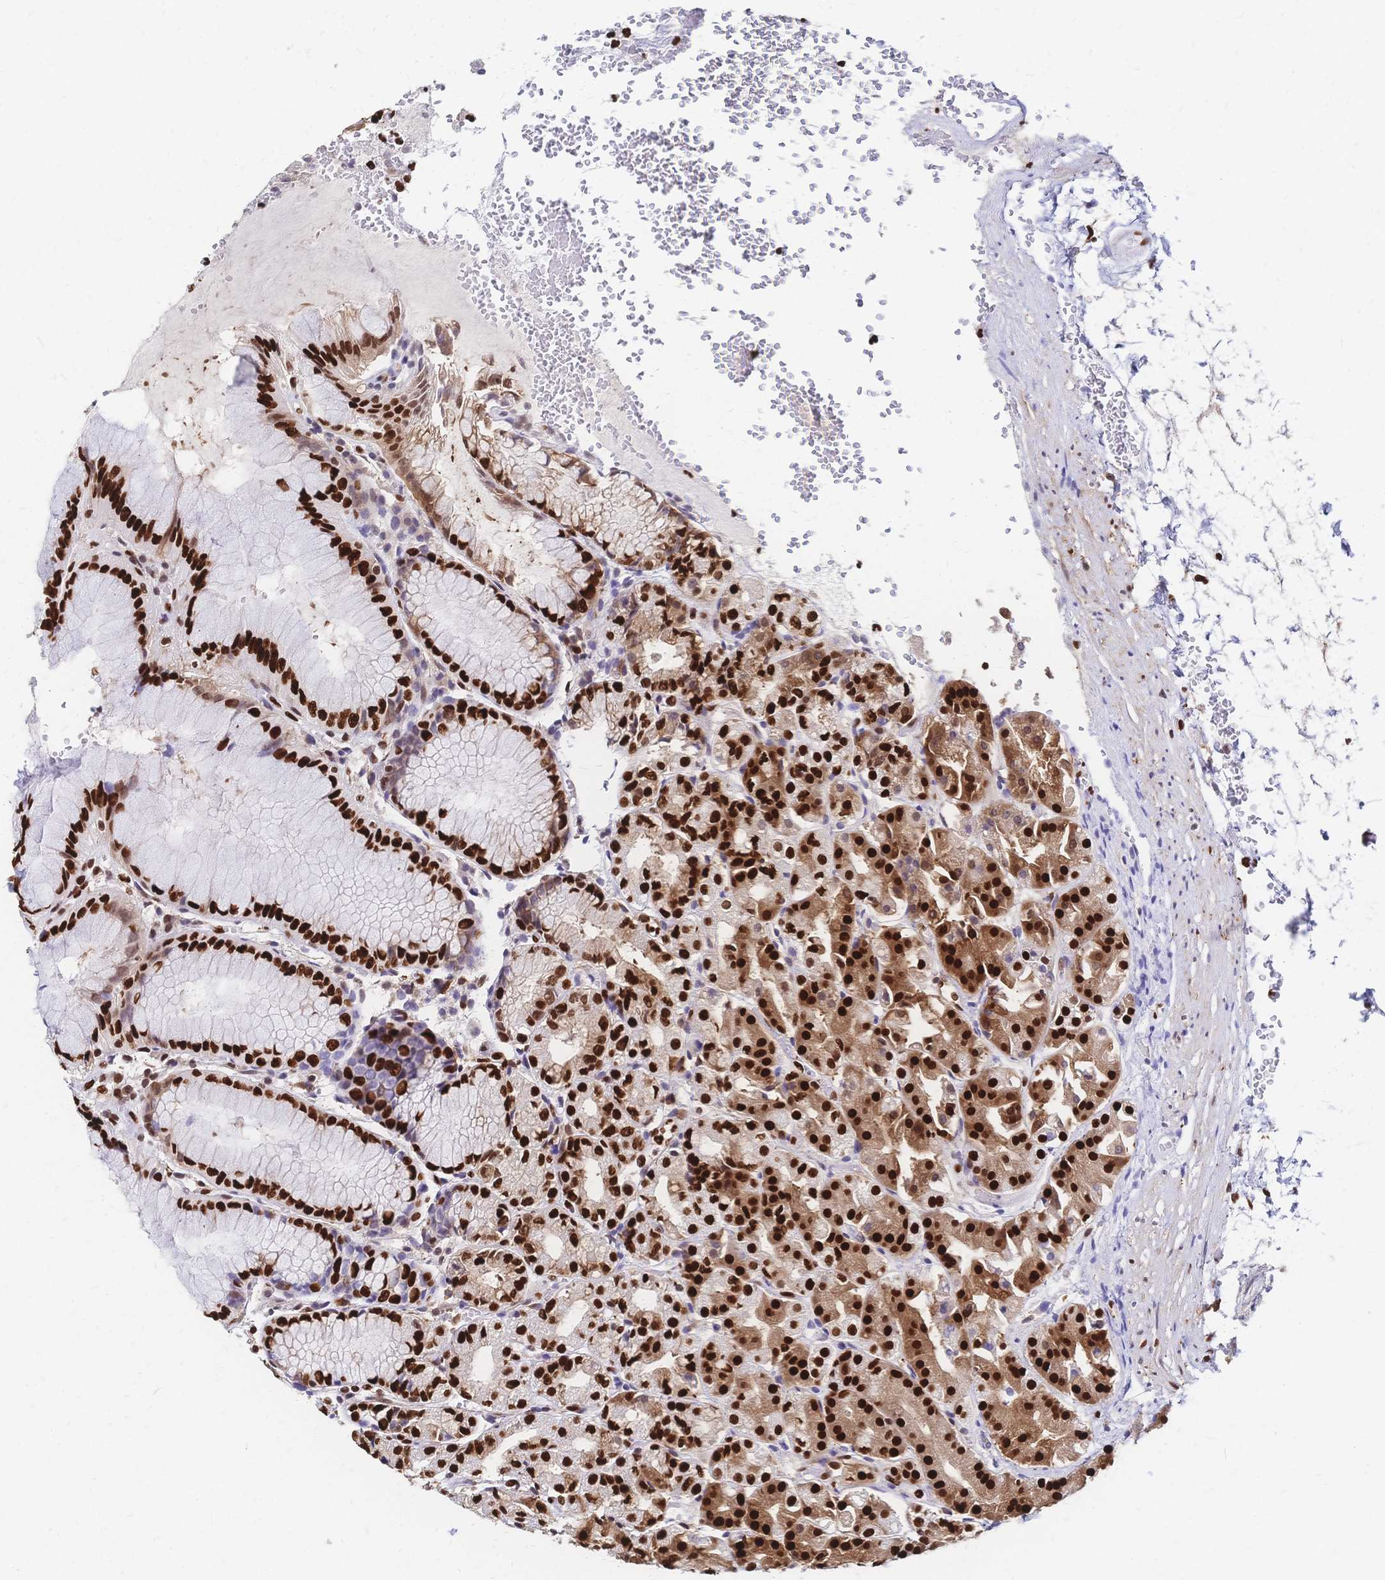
{"staining": {"intensity": "strong", "quantity": "25%-75%", "location": "nuclear"}, "tissue": "stomach", "cell_type": "Glandular cells", "image_type": "normal", "snomed": [{"axis": "morphology", "description": "Normal tissue, NOS"}, {"axis": "topography", "description": "Stomach"}], "caption": "Approximately 25%-75% of glandular cells in unremarkable human stomach reveal strong nuclear protein expression as visualized by brown immunohistochemical staining.", "gene": "HDGF", "patient": {"sex": "female", "age": 57}}